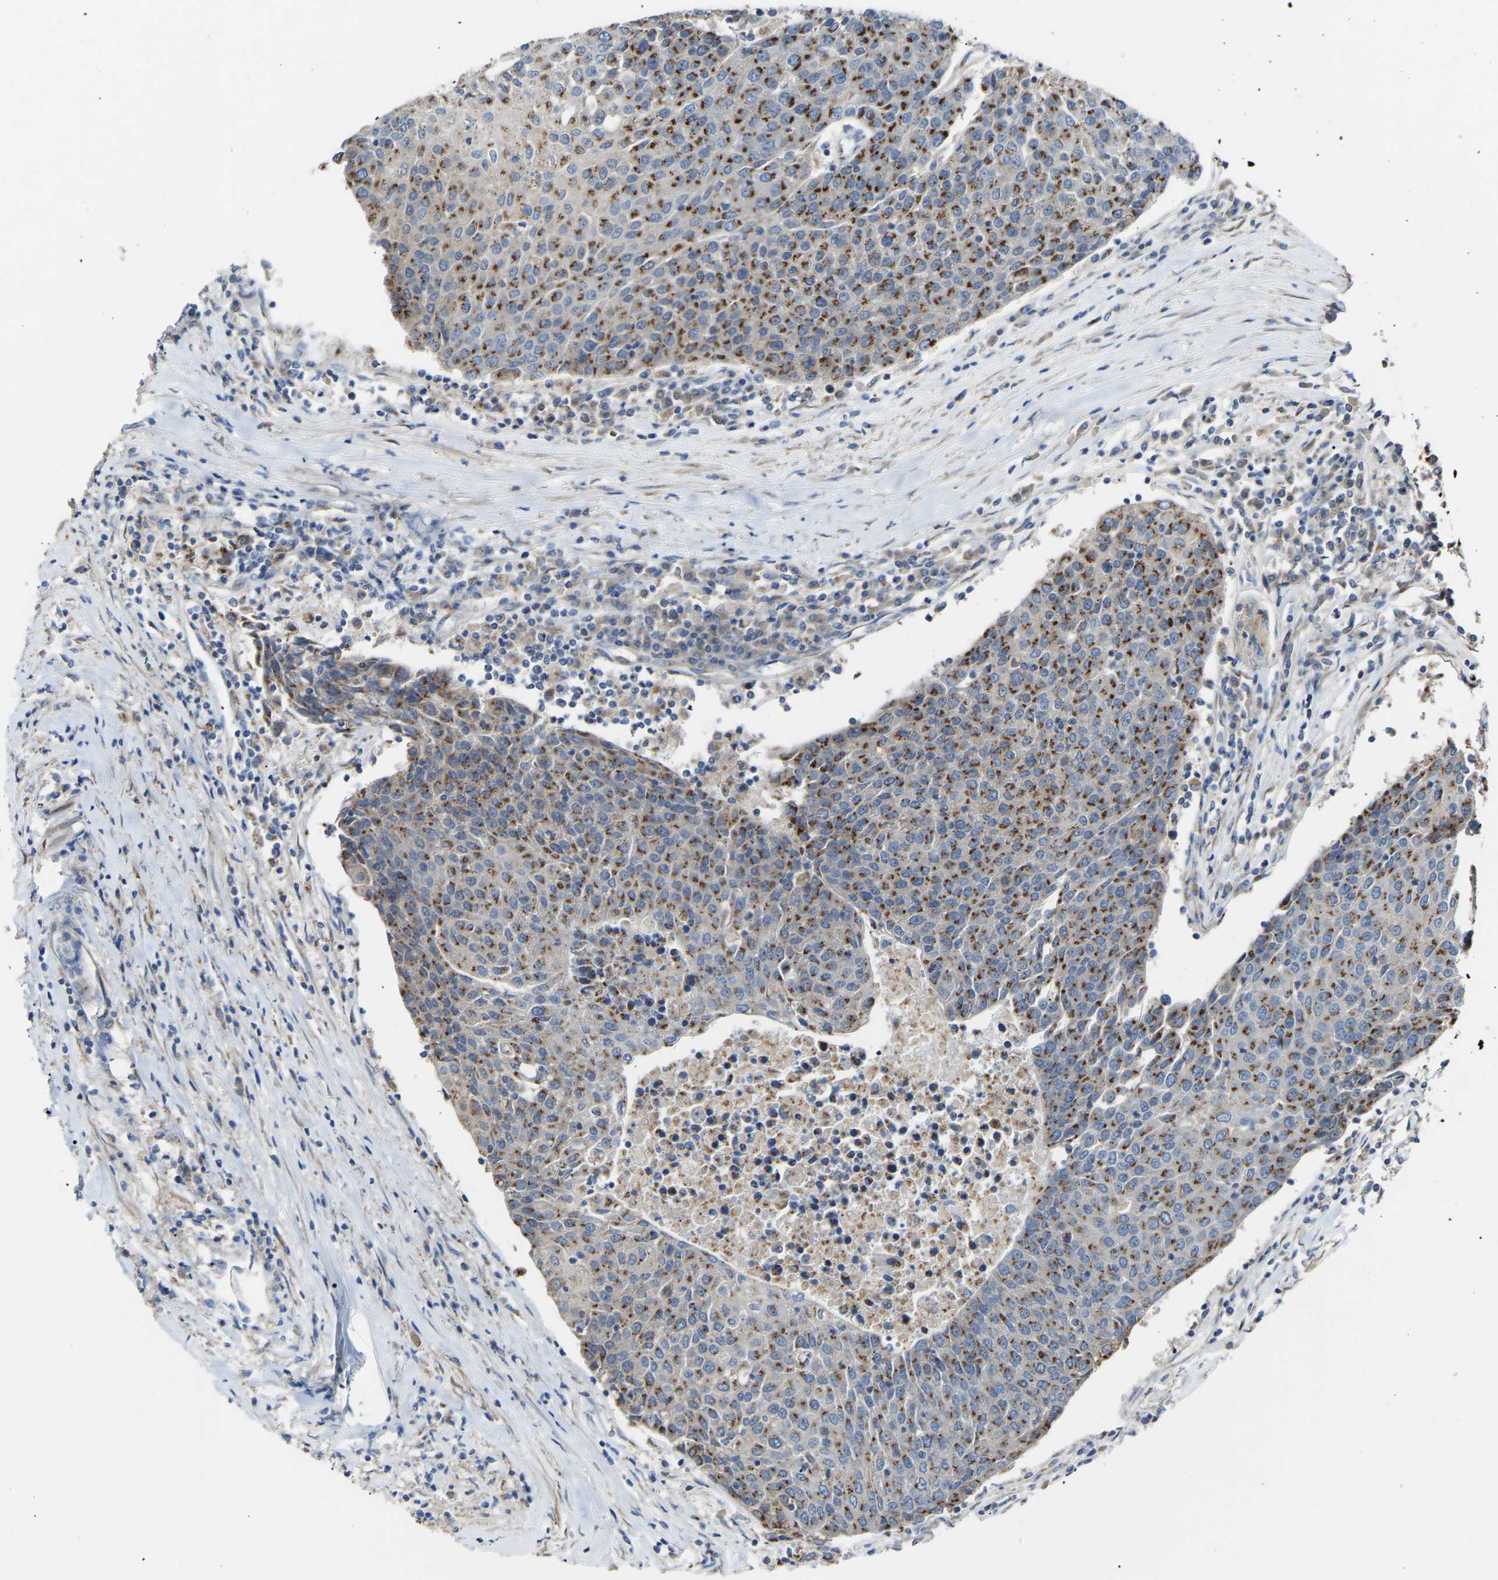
{"staining": {"intensity": "moderate", "quantity": ">75%", "location": "cytoplasmic/membranous"}, "tissue": "urothelial cancer", "cell_type": "Tumor cells", "image_type": "cancer", "snomed": [{"axis": "morphology", "description": "Urothelial carcinoma, High grade"}, {"axis": "topography", "description": "Urinary bladder"}], "caption": "Immunohistochemical staining of human urothelial cancer shows medium levels of moderate cytoplasmic/membranous protein positivity in approximately >75% of tumor cells.", "gene": "CANT1", "patient": {"sex": "female", "age": 85}}